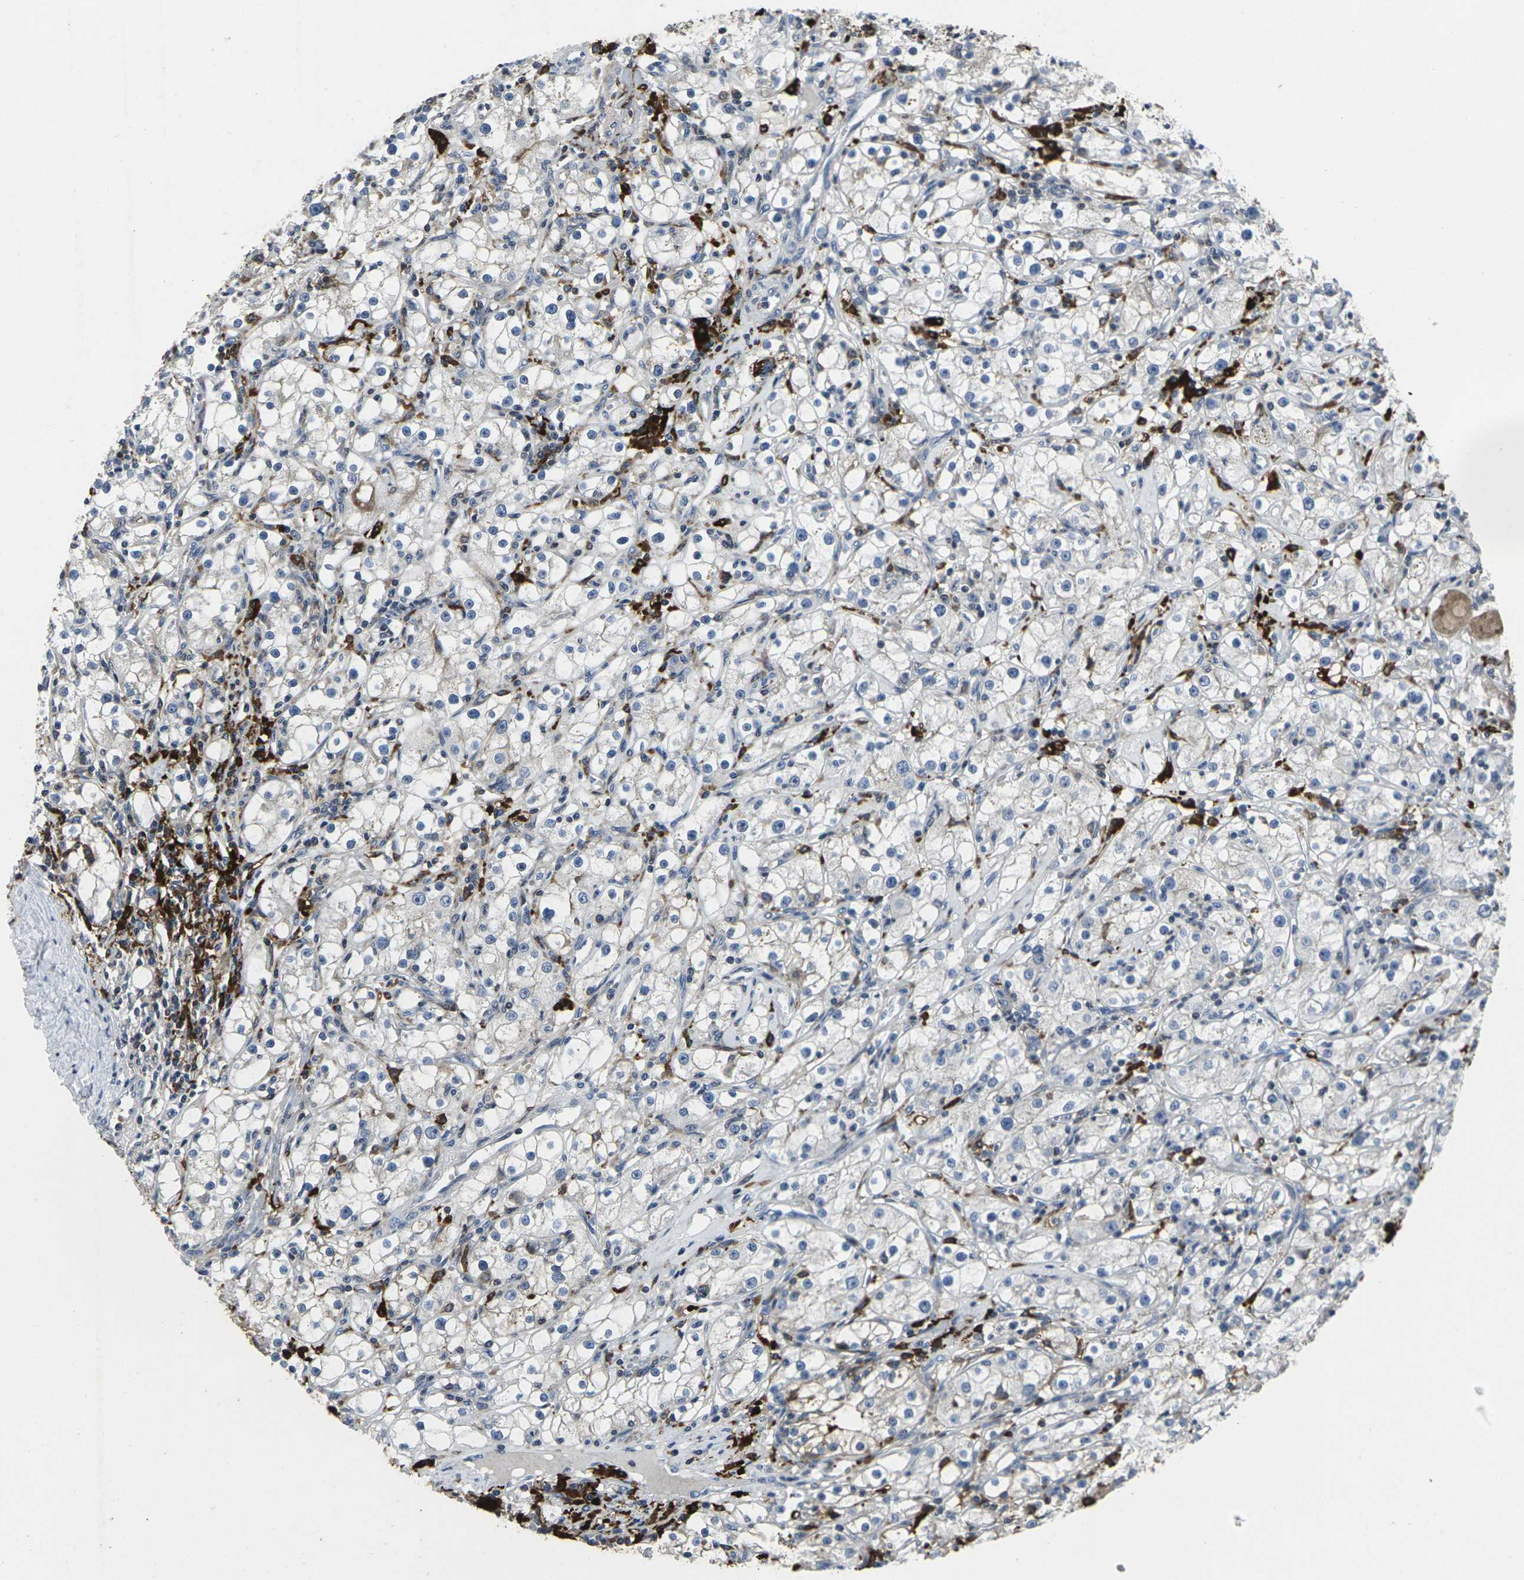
{"staining": {"intensity": "negative", "quantity": "none", "location": "none"}, "tissue": "renal cancer", "cell_type": "Tumor cells", "image_type": "cancer", "snomed": [{"axis": "morphology", "description": "Adenocarcinoma, NOS"}, {"axis": "topography", "description": "Kidney"}], "caption": "A high-resolution histopathology image shows immunohistochemistry staining of adenocarcinoma (renal), which reveals no significant staining in tumor cells.", "gene": "STAT4", "patient": {"sex": "male", "age": 56}}